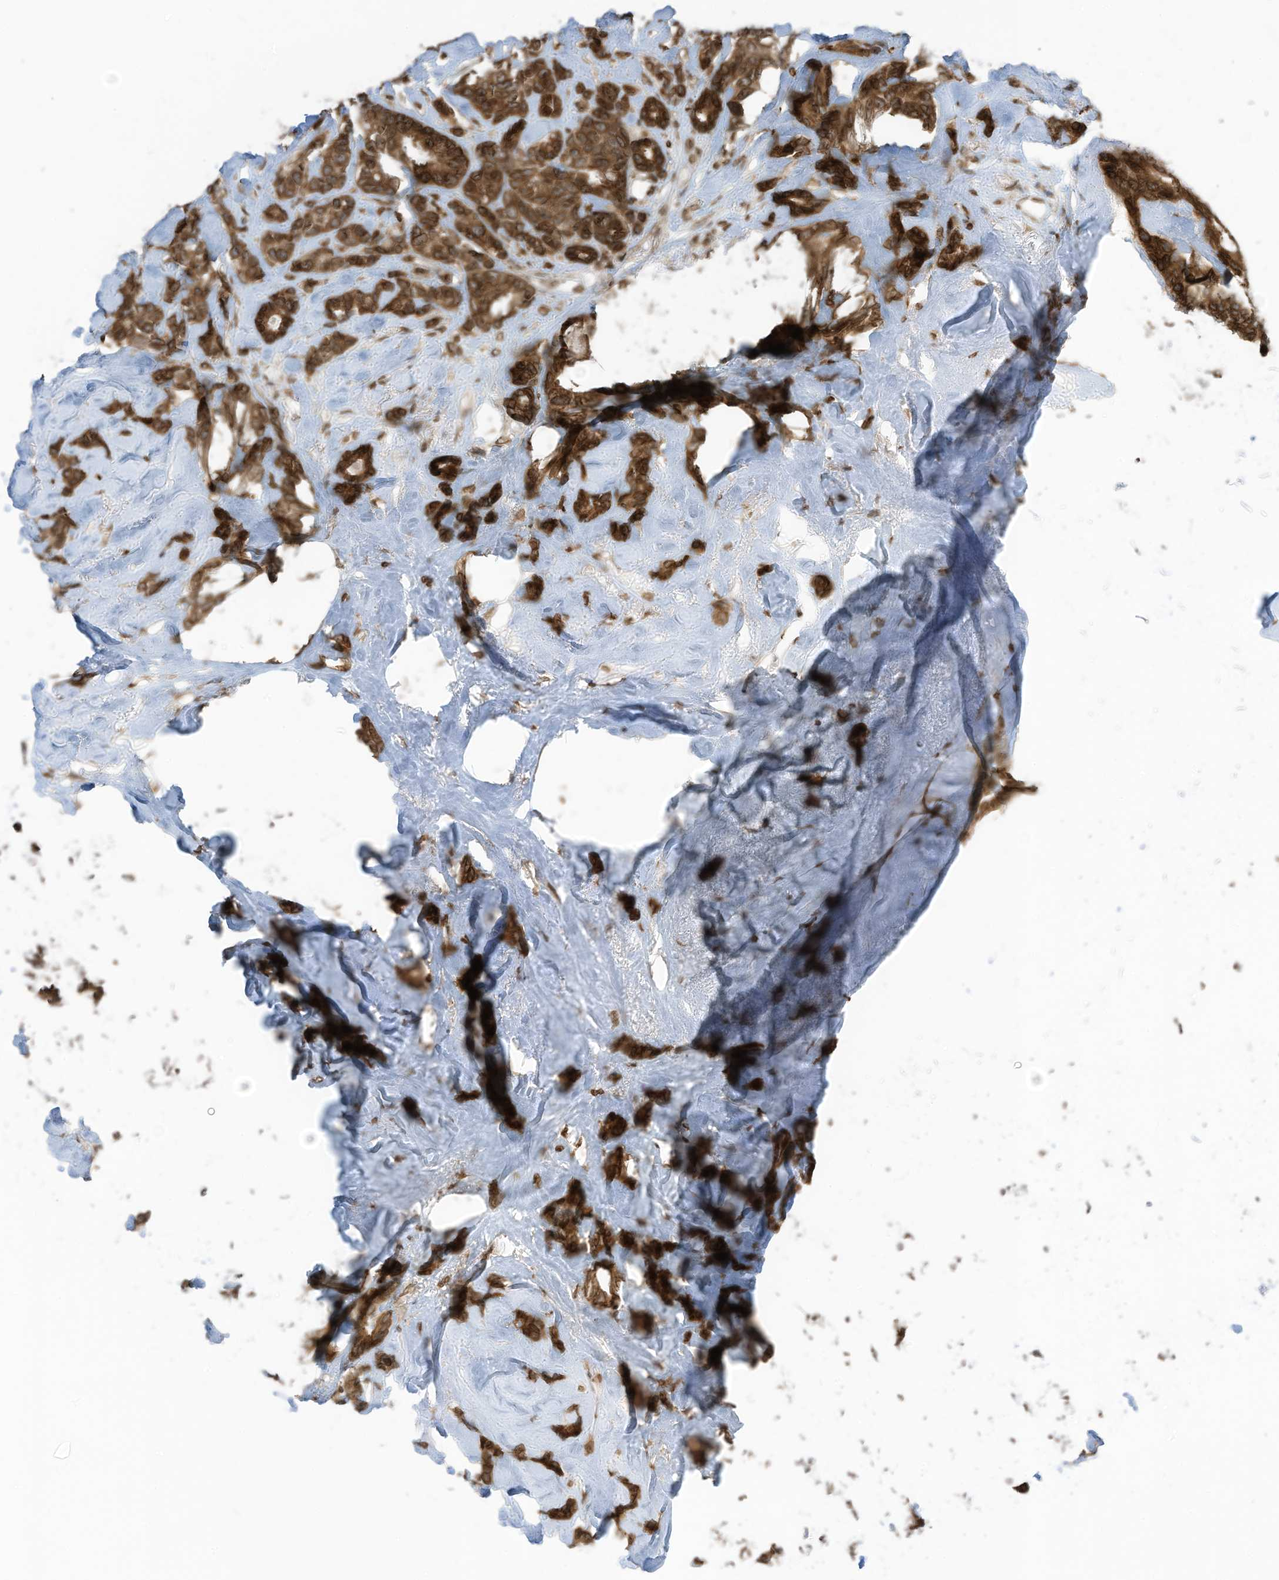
{"staining": {"intensity": "moderate", "quantity": ">75%", "location": "cytoplasmic/membranous,nuclear"}, "tissue": "breast cancer", "cell_type": "Tumor cells", "image_type": "cancer", "snomed": [{"axis": "morphology", "description": "Duct carcinoma"}, {"axis": "topography", "description": "Breast"}], "caption": "Brown immunohistochemical staining in human breast cancer (invasive ductal carcinoma) shows moderate cytoplasmic/membranous and nuclear staining in about >75% of tumor cells.", "gene": "RABL3", "patient": {"sex": "female", "age": 87}}